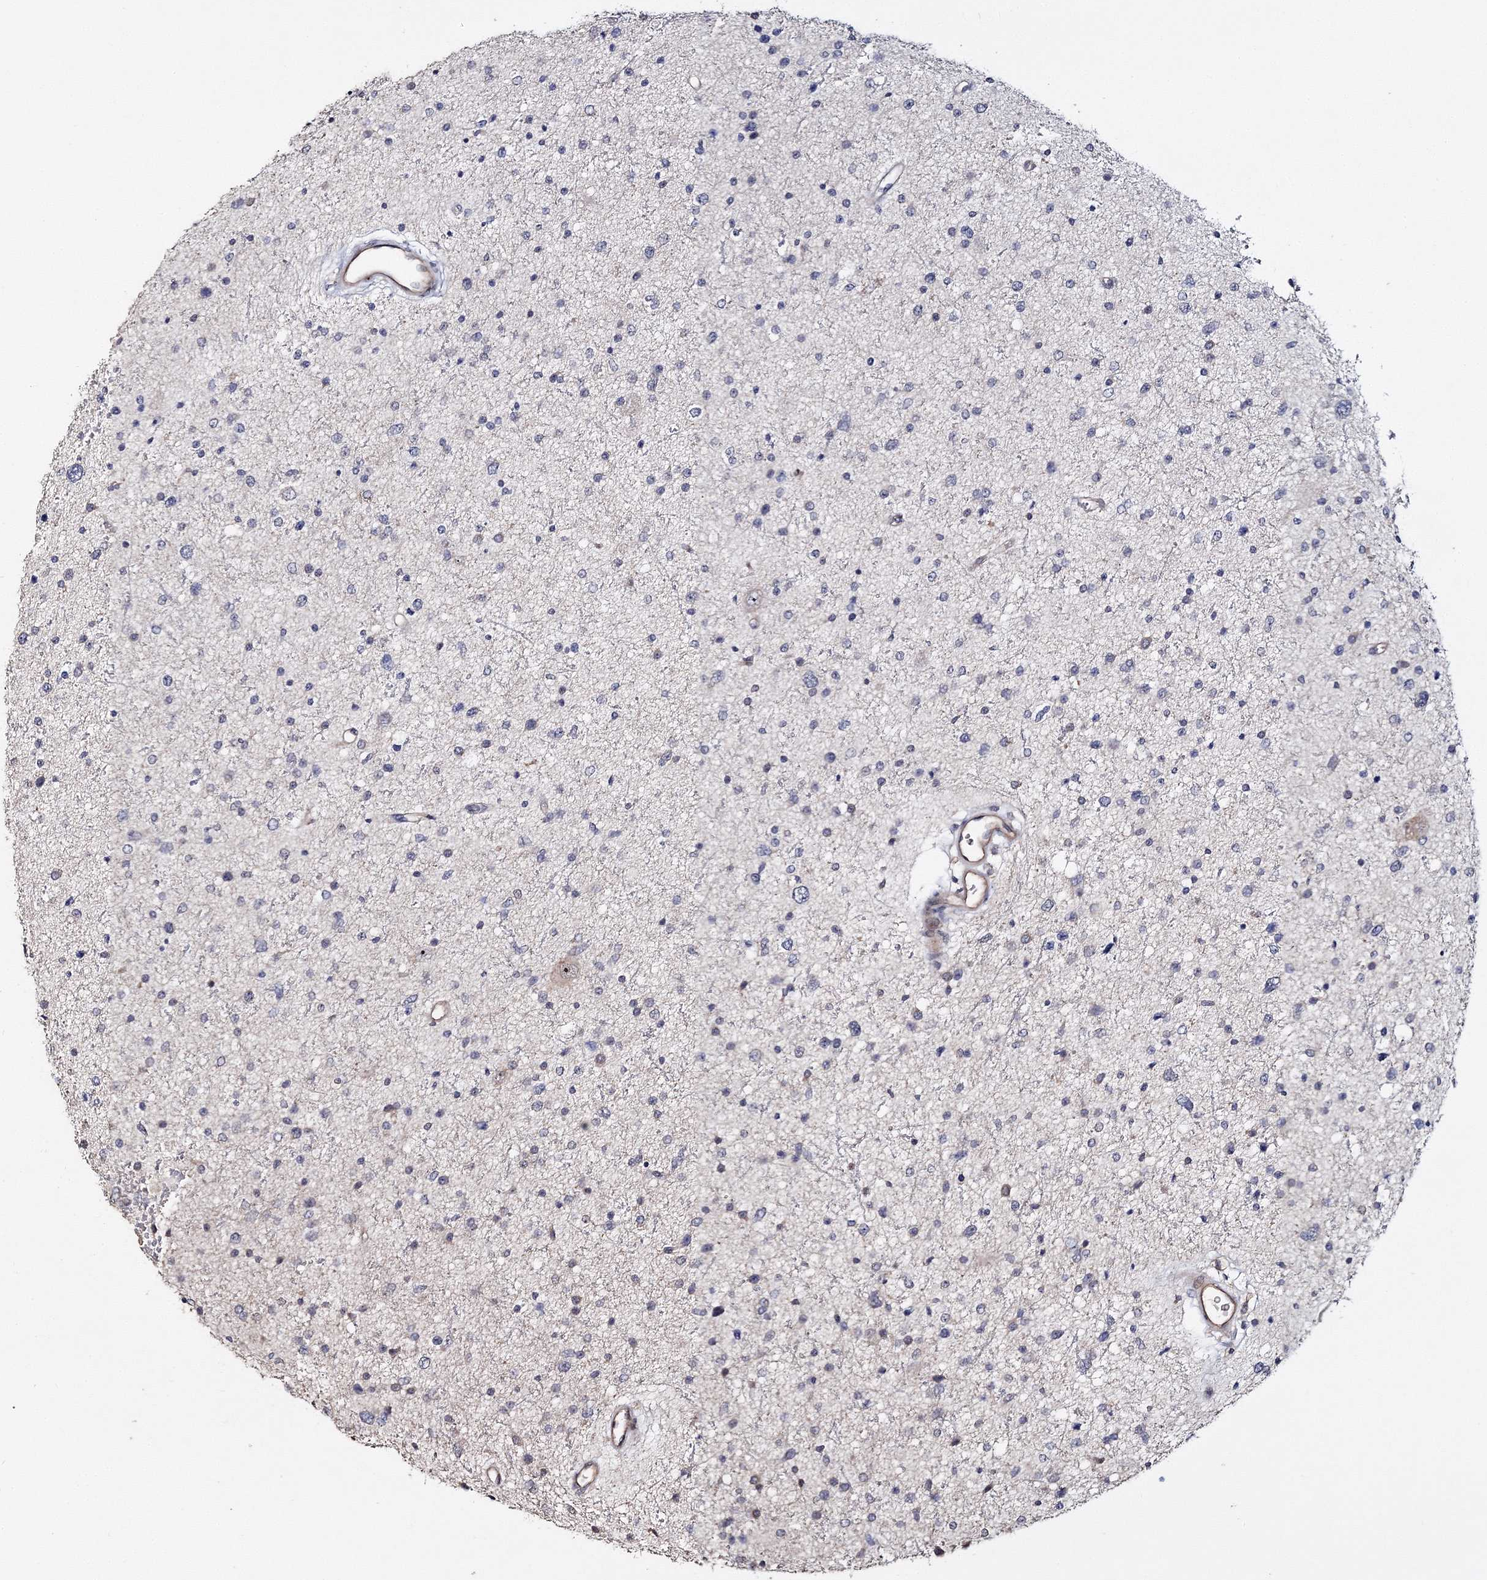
{"staining": {"intensity": "negative", "quantity": "none", "location": "none"}, "tissue": "glioma", "cell_type": "Tumor cells", "image_type": "cancer", "snomed": [{"axis": "morphology", "description": "Glioma, malignant, Low grade"}, {"axis": "topography", "description": "Brain"}], "caption": "DAB (3,3'-diaminobenzidine) immunohistochemical staining of malignant glioma (low-grade) reveals no significant expression in tumor cells.", "gene": "GJB5", "patient": {"sex": "female", "age": 37}}